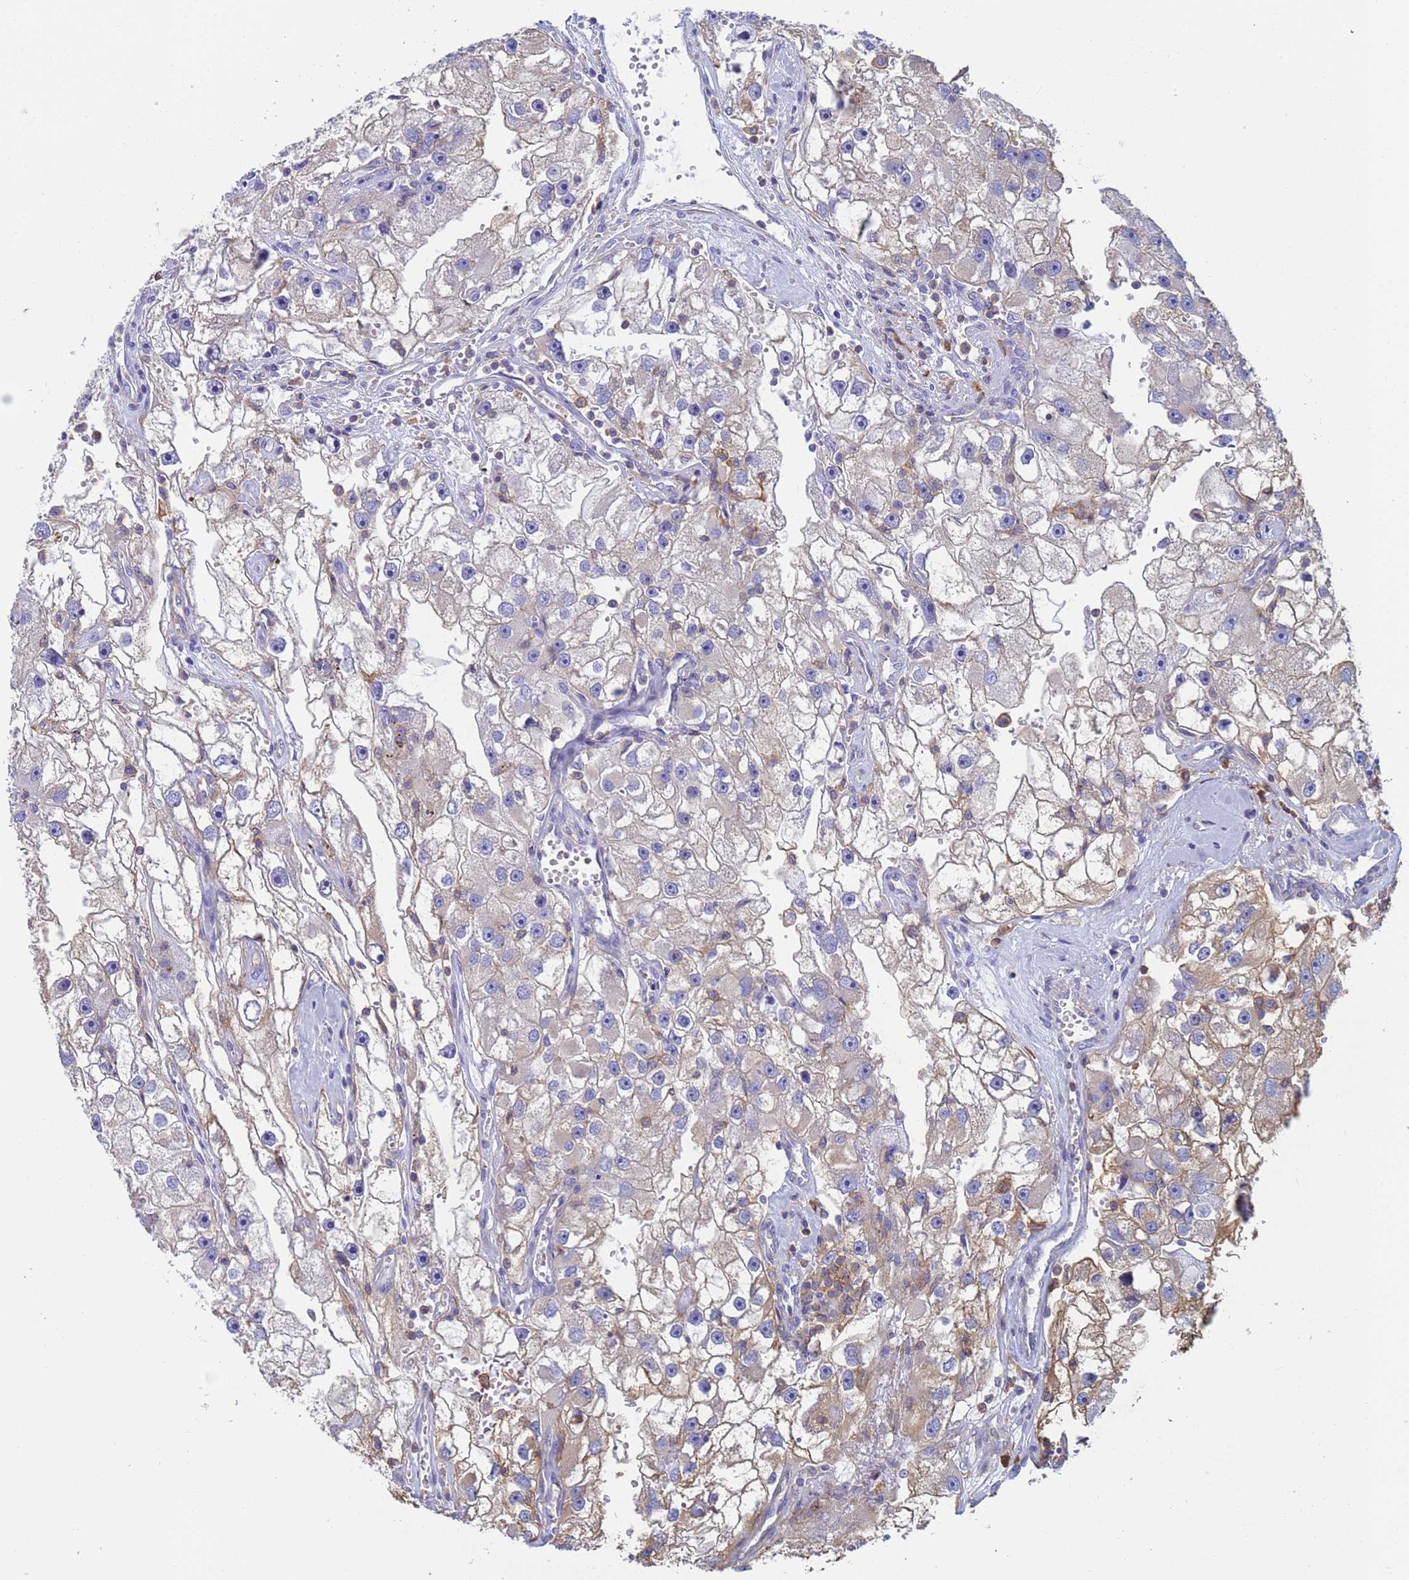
{"staining": {"intensity": "moderate", "quantity": "<25%", "location": "cytoplasmic/membranous"}, "tissue": "renal cancer", "cell_type": "Tumor cells", "image_type": "cancer", "snomed": [{"axis": "morphology", "description": "Adenocarcinoma, NOS"}, {"axis": "topography", "description": "Kidney"}], "caption": "Renal cancer (adenocarcinoma) stained with DAB IHC demonstrates low levels of moderate cytoplasmic/membranous positivity in approximately <25% of tumor cells. (IHC, brightfield microscopy, high magnification).", "gene": "ZNG1B", "patient": {"sex": "male", "age": 63}}